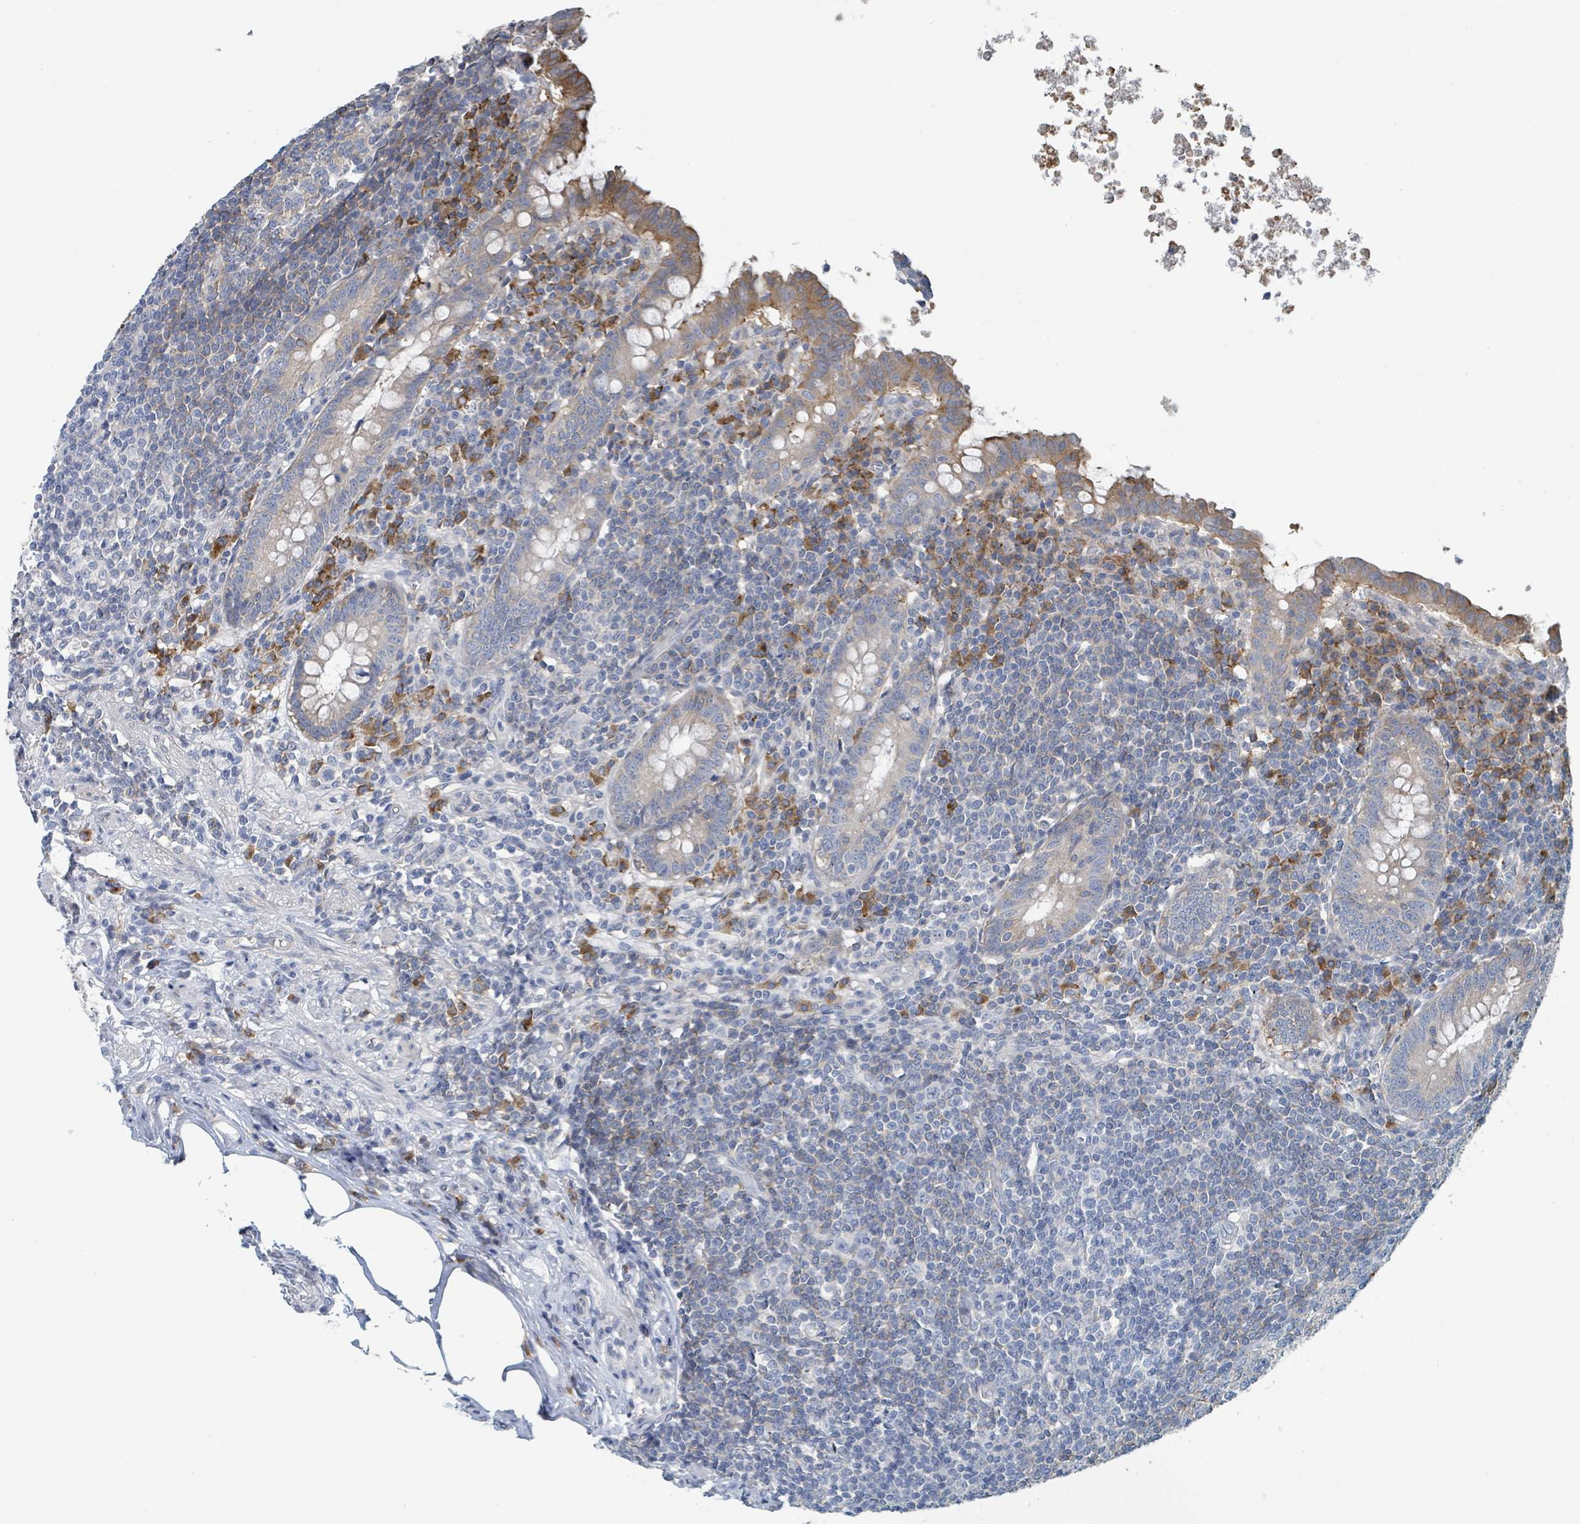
{"staining": {"intensity": "moderate", "quantity": ">75%", "location": "cytoplasmic/membranous"}, "tissue": "appendix", "cell_type": "Glandular cells", "image_type": "normal", "snomed": [{"axis": "morphology", "description": "Normal tissue, NOS"}, {"axis": "topography", "description": "Appendix"}], "caption": "This image shows normal appendix stained with immunohistochemistry to label a protein in brown. The cytoplasmic/membranous of glandular cells show moderate positivity for the protein. Nuclei are counter-stained blue.", "gene": "ANKRD55", "patient": {"sex": "male", "age": 83}}